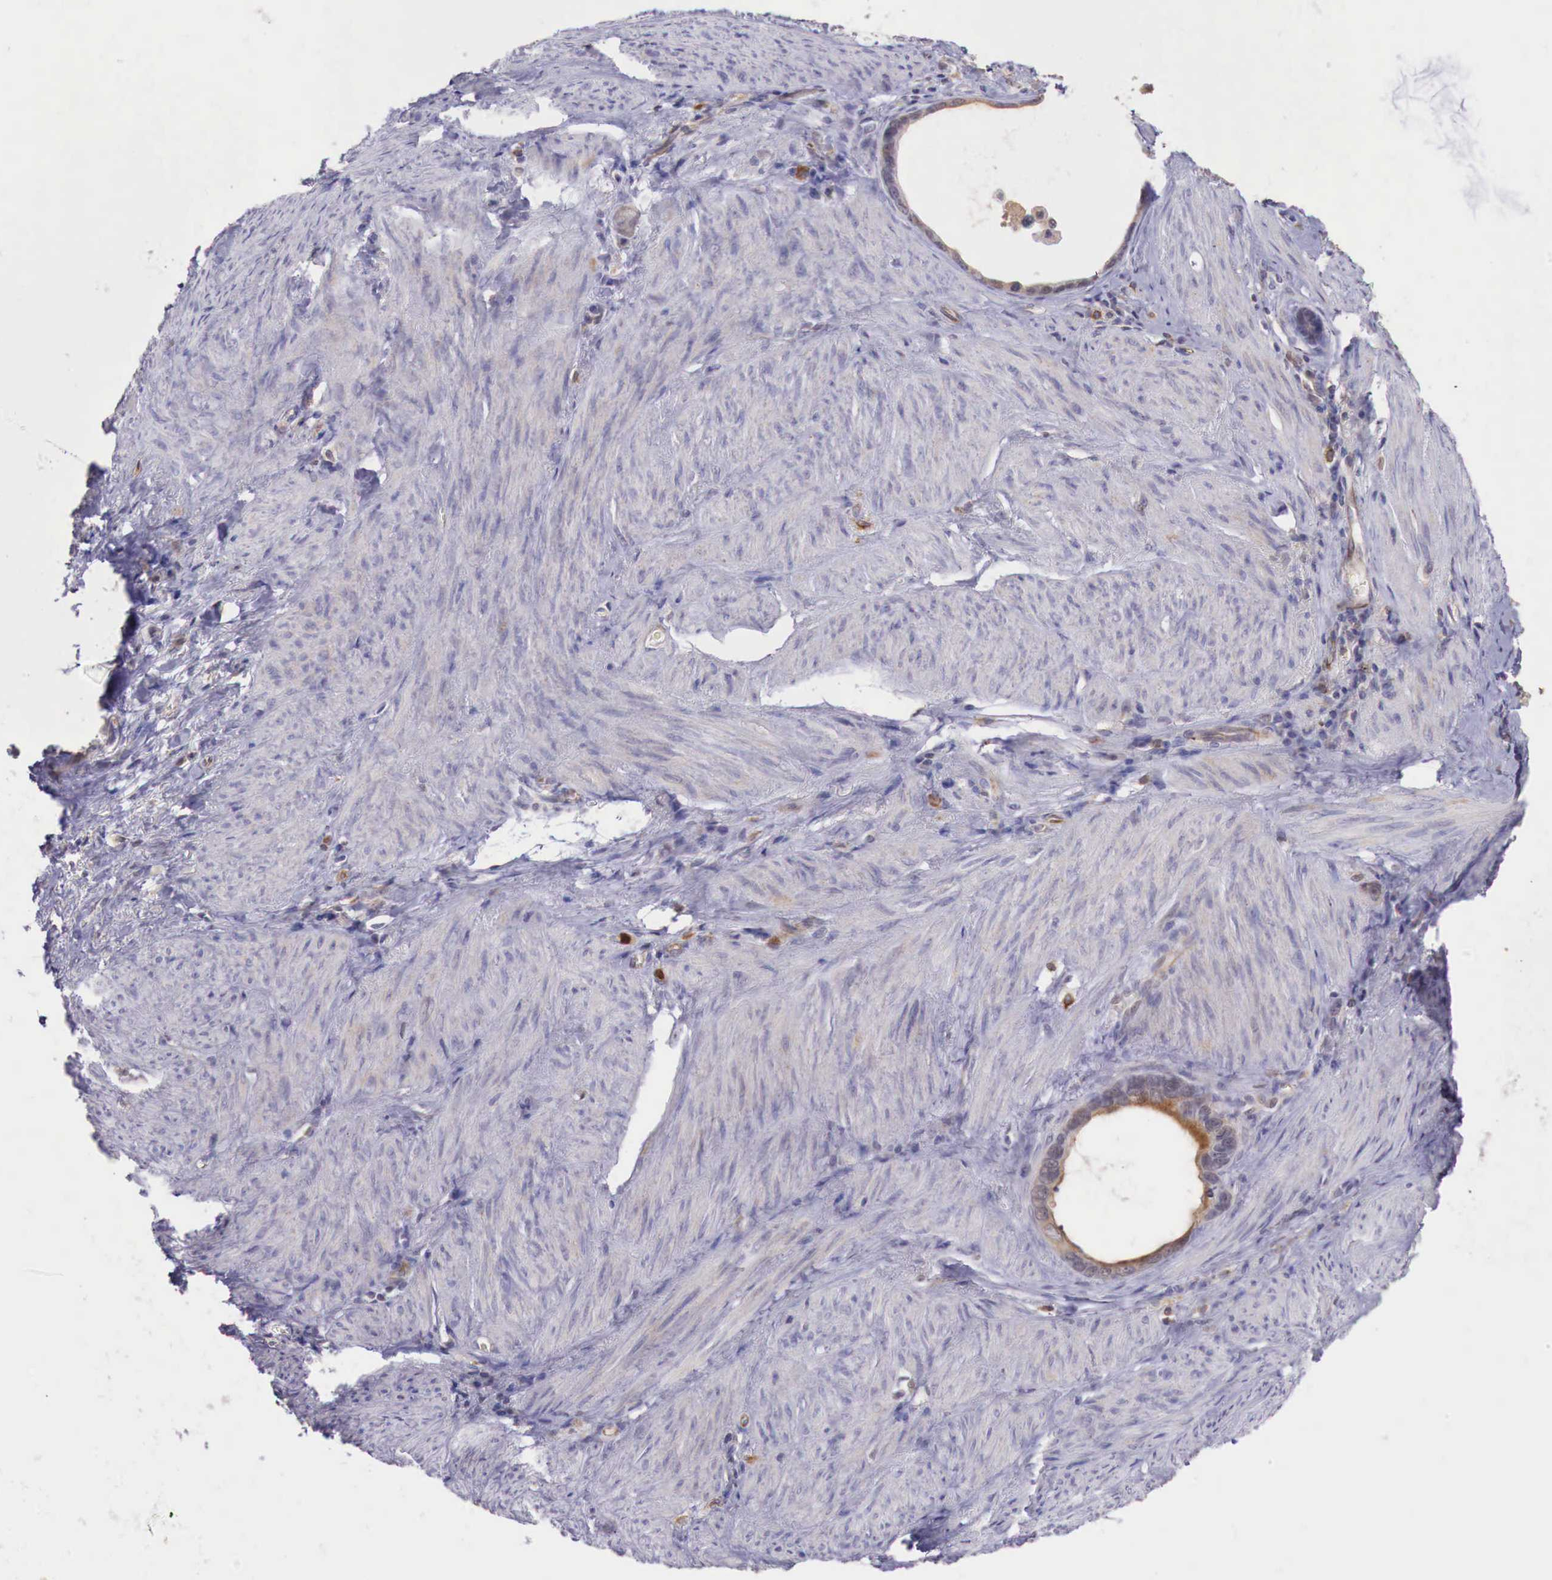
{"staining": {"intensity": "weak", "quantity": ">75%", "location": "cytoplasmic/membranous"}, "tissue": "stomach cancer", "cell_type": "Tumor cells", "image_type": "cancer", "snomed": [{"axis": "morphology", "description": "Adenocarcinoma, NOS"}, {"axis": "topography", "description": "Stomach"}], "caption": "A micrograph of stomach adenocarcinoma stained for a protein exhibits weak cytoplasmic/membranous brown staining in tumor cells.", "gene": "GAB2", "patient": {"sex": "male", "age": 78}}